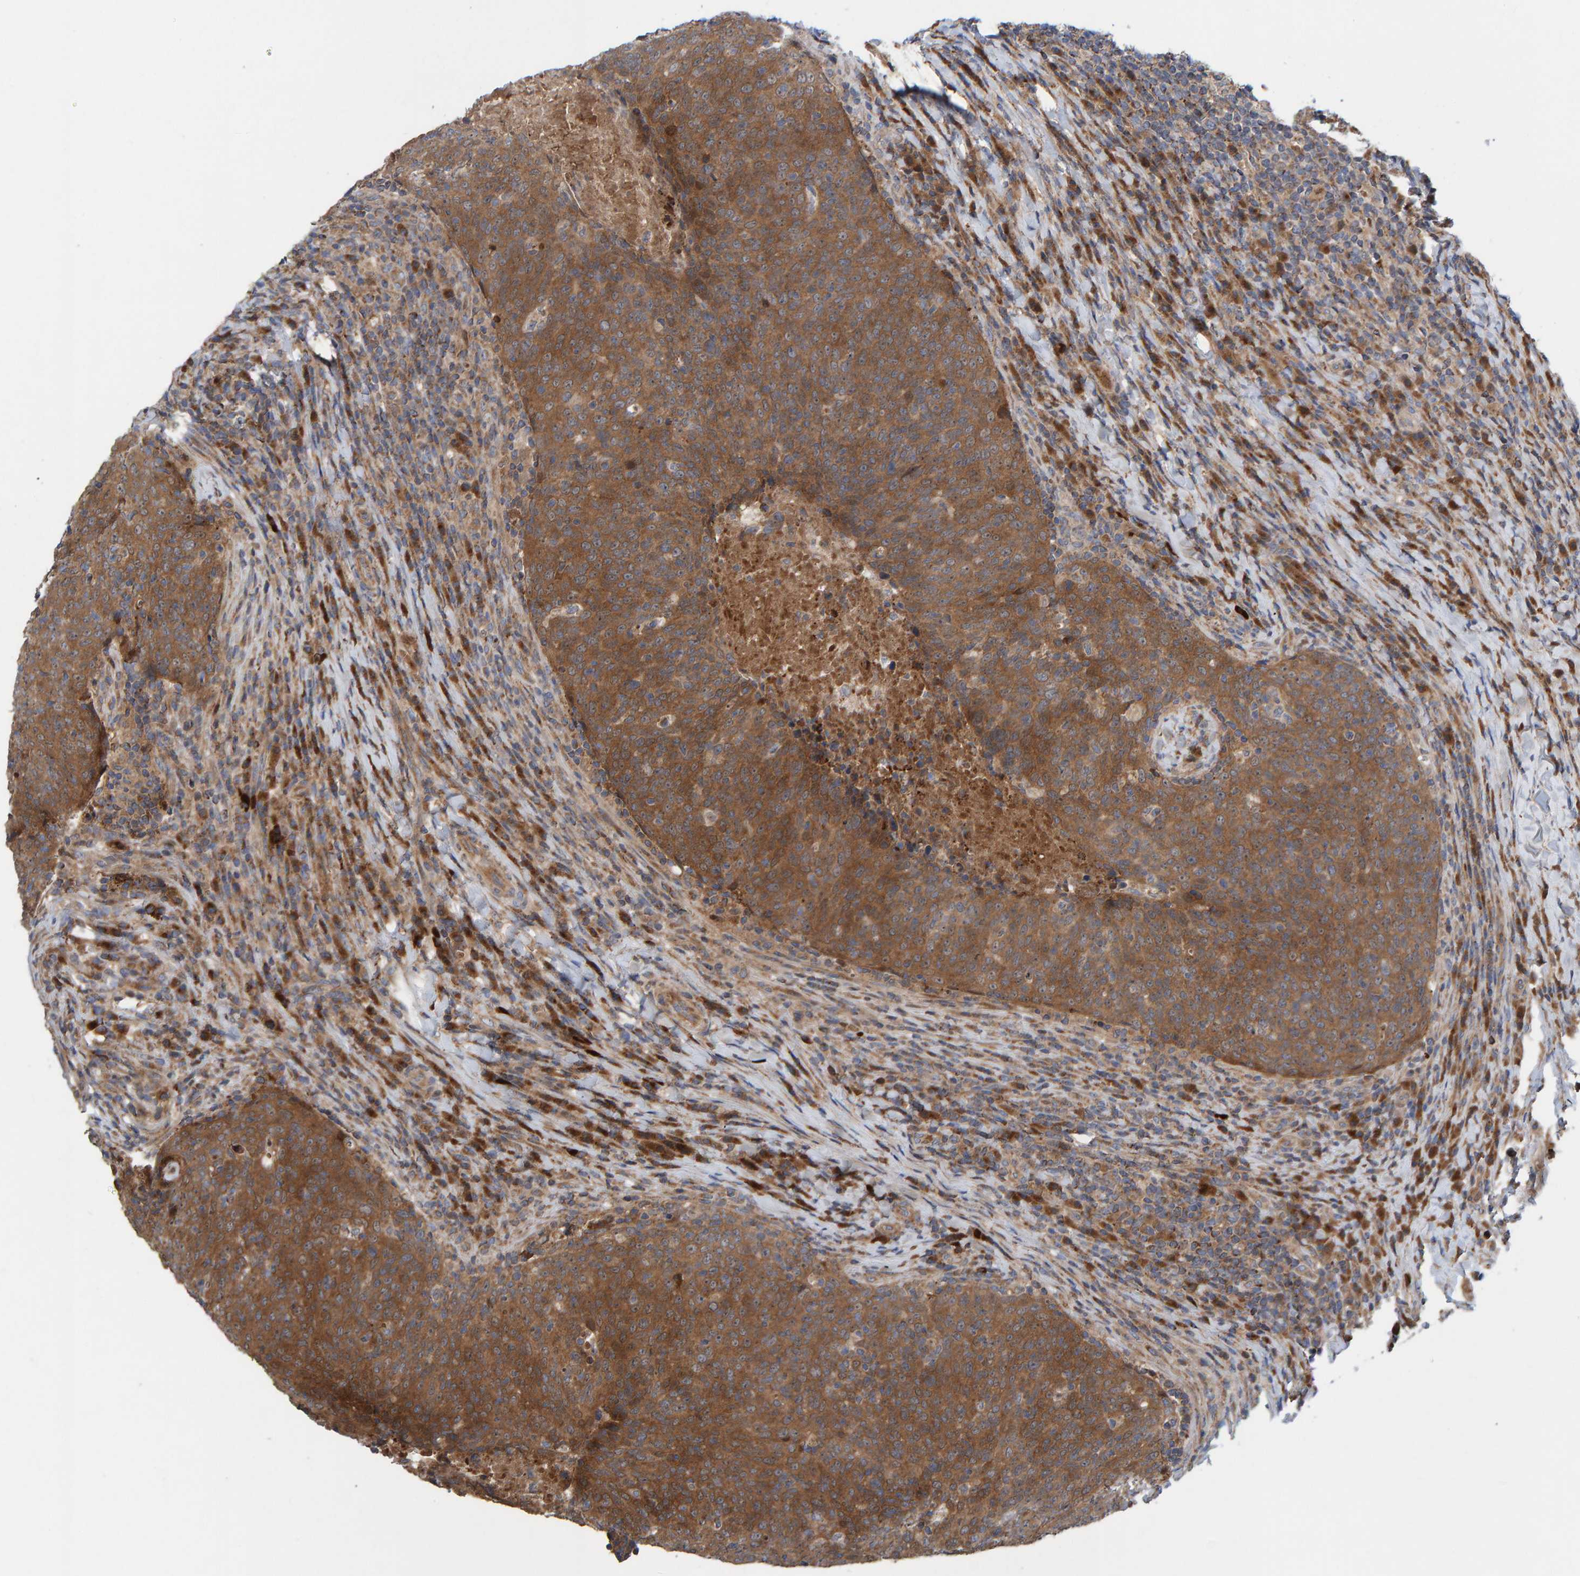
{"staining": {"intensity": "strong", "quantity": ">75%", "location": "cytoplasmic/membranous"}, "tissue": "head and neck cancer", "cell_type": "Tumor cells", "image_type": "cancer", "snomed": [{"axis": "morphology", "description": "Squamous cell carcinoma, NOS"}, {"axis": "morphology", "description": "Squamous cell carcinoma, metastatic, NOS"}, {"axis": "topography", "description": "Lymph node"}, {"axis": "topography", "description": "Head-Neck"}], "caption": "Immunohistochemical staining of human head and neck metastatic squamous cell carcinoma exhibits high levels of strong cytoplasmic/membranous staining in approximately >75% of tumor cells.", "gene": "KIAA0753", "patient": {"sex": "male", "age": 62}}